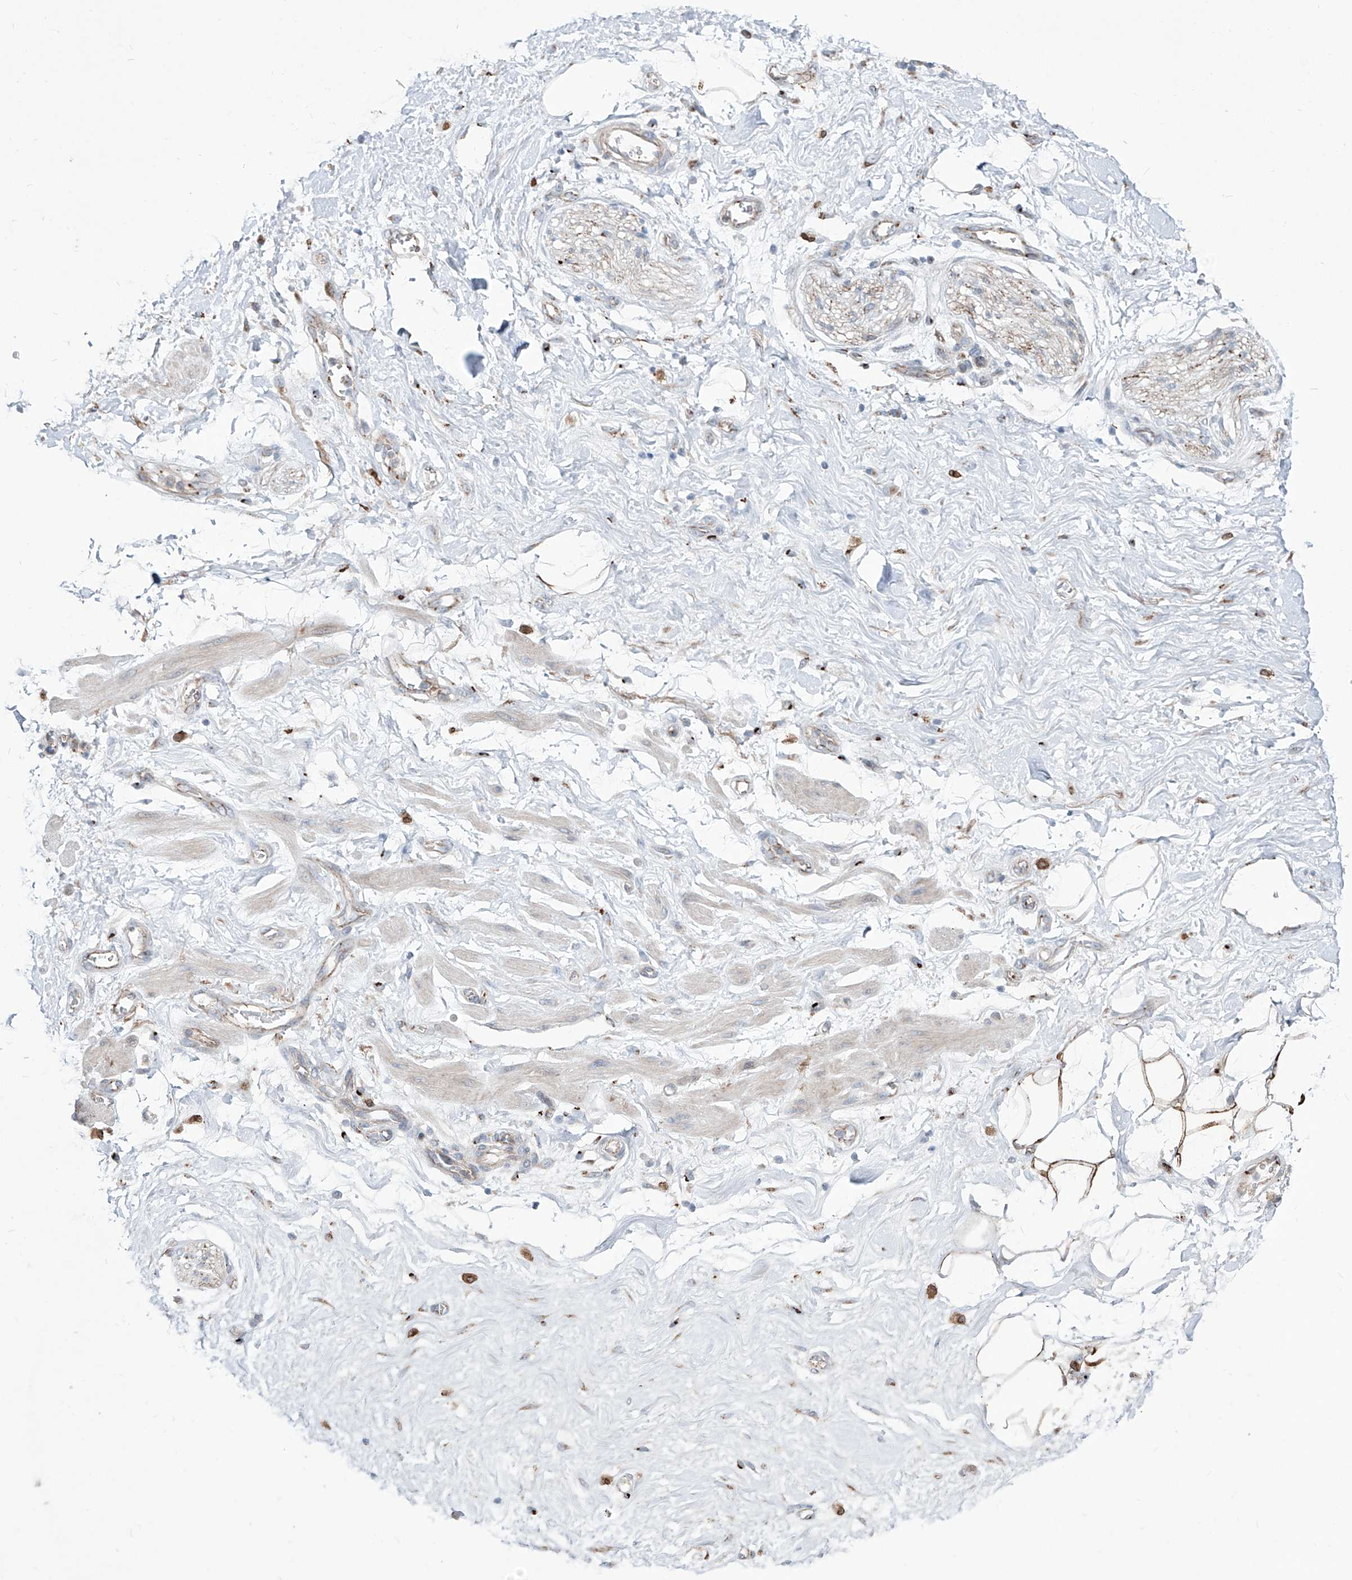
{"staining": {"intensity": "moderate", "quantity": ">75%", "location": "cytoplasmic/membranous"}, "tissue": "adipose tissue", "cell_type": "Adipocytes", "image_type": "normal", "snomed": [{"axis": "morphology", "description": "Normal tissue, NOS"}, {"axis": "morphology", "description": "Adenocarcinoma, NOS"}, {"axis": "topography", "description": "Pancreas"}, {"axis": "topography", "description": "Peripheral nerve tissue"}], "caption": "Adipose tissue was stained to show a protein in brown. There is medium levels of moderate cytoplasmic/membranous positivity in approximately >75% of adipocytes.", "gene": "CDH5", "patient": {"sex": "male", "age": 59}}